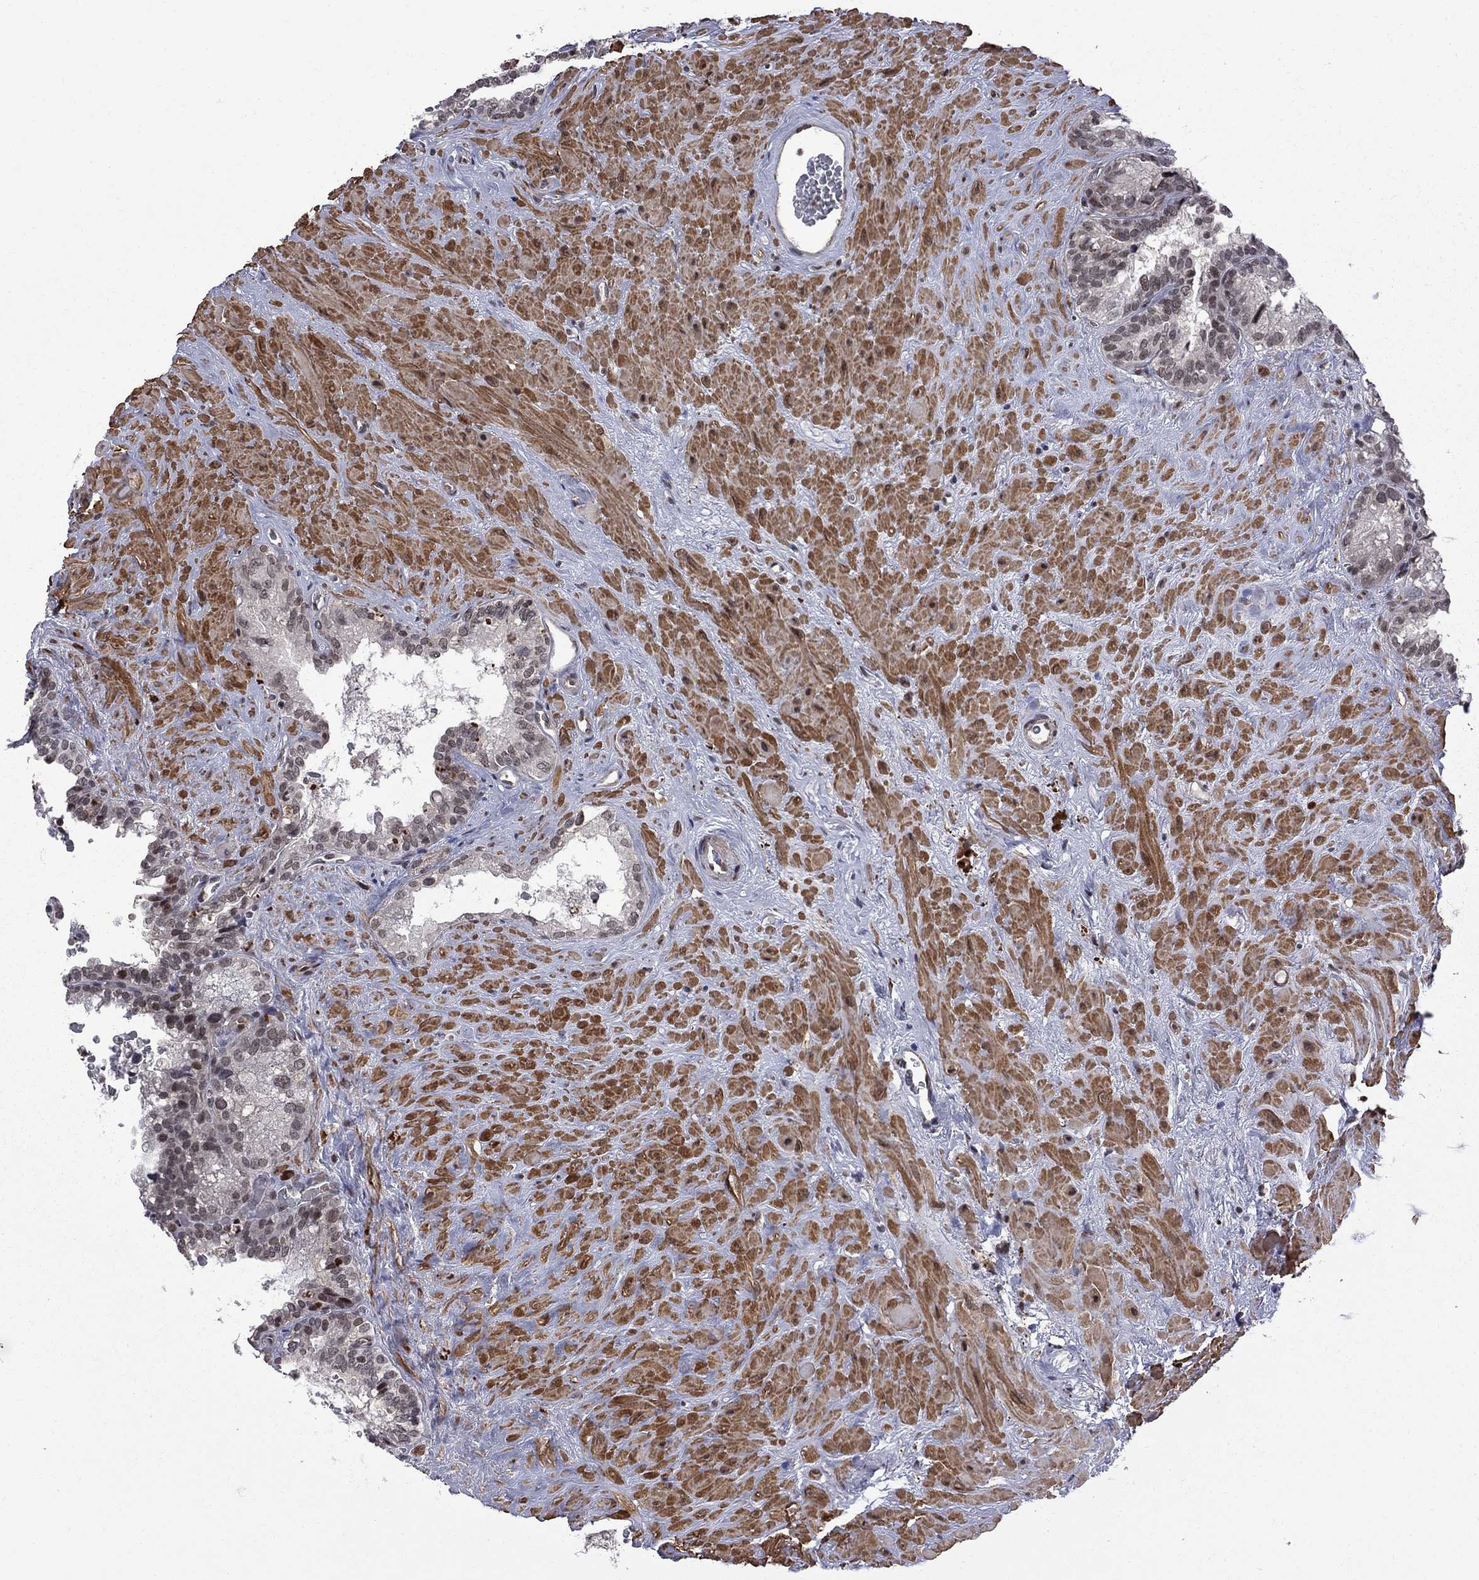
{"staining": {"intensity": "weak", "quantity": "<25%", "location": "nuclear"}, "tissue": "seminal vesicle", "cell_type": "Glandular cells", "image_type": "normal", "snomed": [{"axis": "morphology", "description": "Normal tissue, NOS"}, {"axis": "topography", "description": "Prostate"}, {"axis": "topography", "description": "Seminal veicle"}], "caption": "This is an immunohistochemistry histopathology image of normal human seminal vesicle. There is no expression in glandular cells.", "gene": "BRF1", "patient": {"sex": "male", "age": 71}}